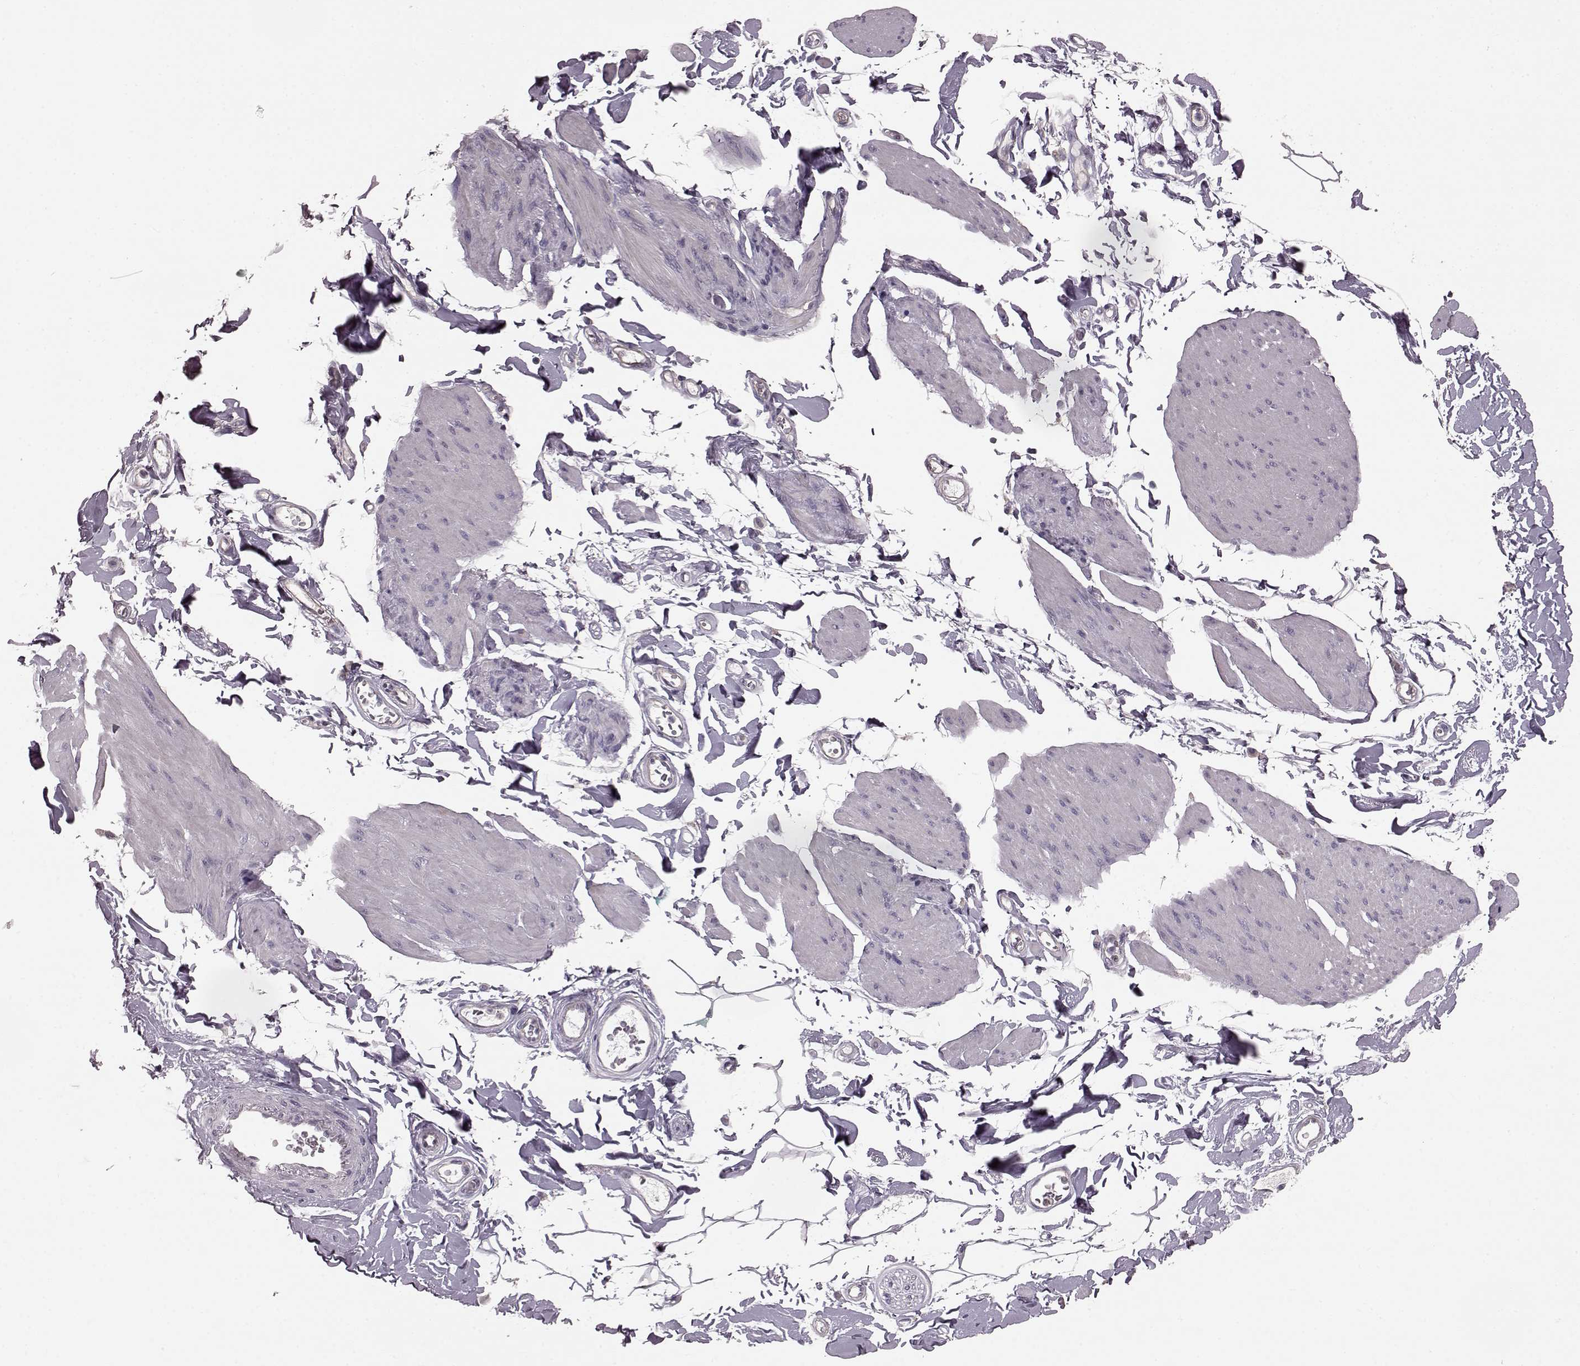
{"staining": {"intensity": "negative", "quantity": "none", "location": "none"}, "tissue": "smooth muscle", "cell_type": "Smooth muscle cells", "image_type": "normal", "snomed": [{"axis": "morphology", "description": "Normal tissue, NOS"}, {"axis": "topography", "description": "Adipose tissue"}, {"axis": "topography", "description": "Smooth muscle"}, {"axis": "topography", "description": "Peripheral nerve tissue"}], "caption": "This is a photomicrograph of IHC staining of unremarkable smooth muscle, which shows no staining in smooth muscle cells. Nuclei are stained in blue.", "gene": "PDCD1", "patient": {"sex": "male", "age": 83}}